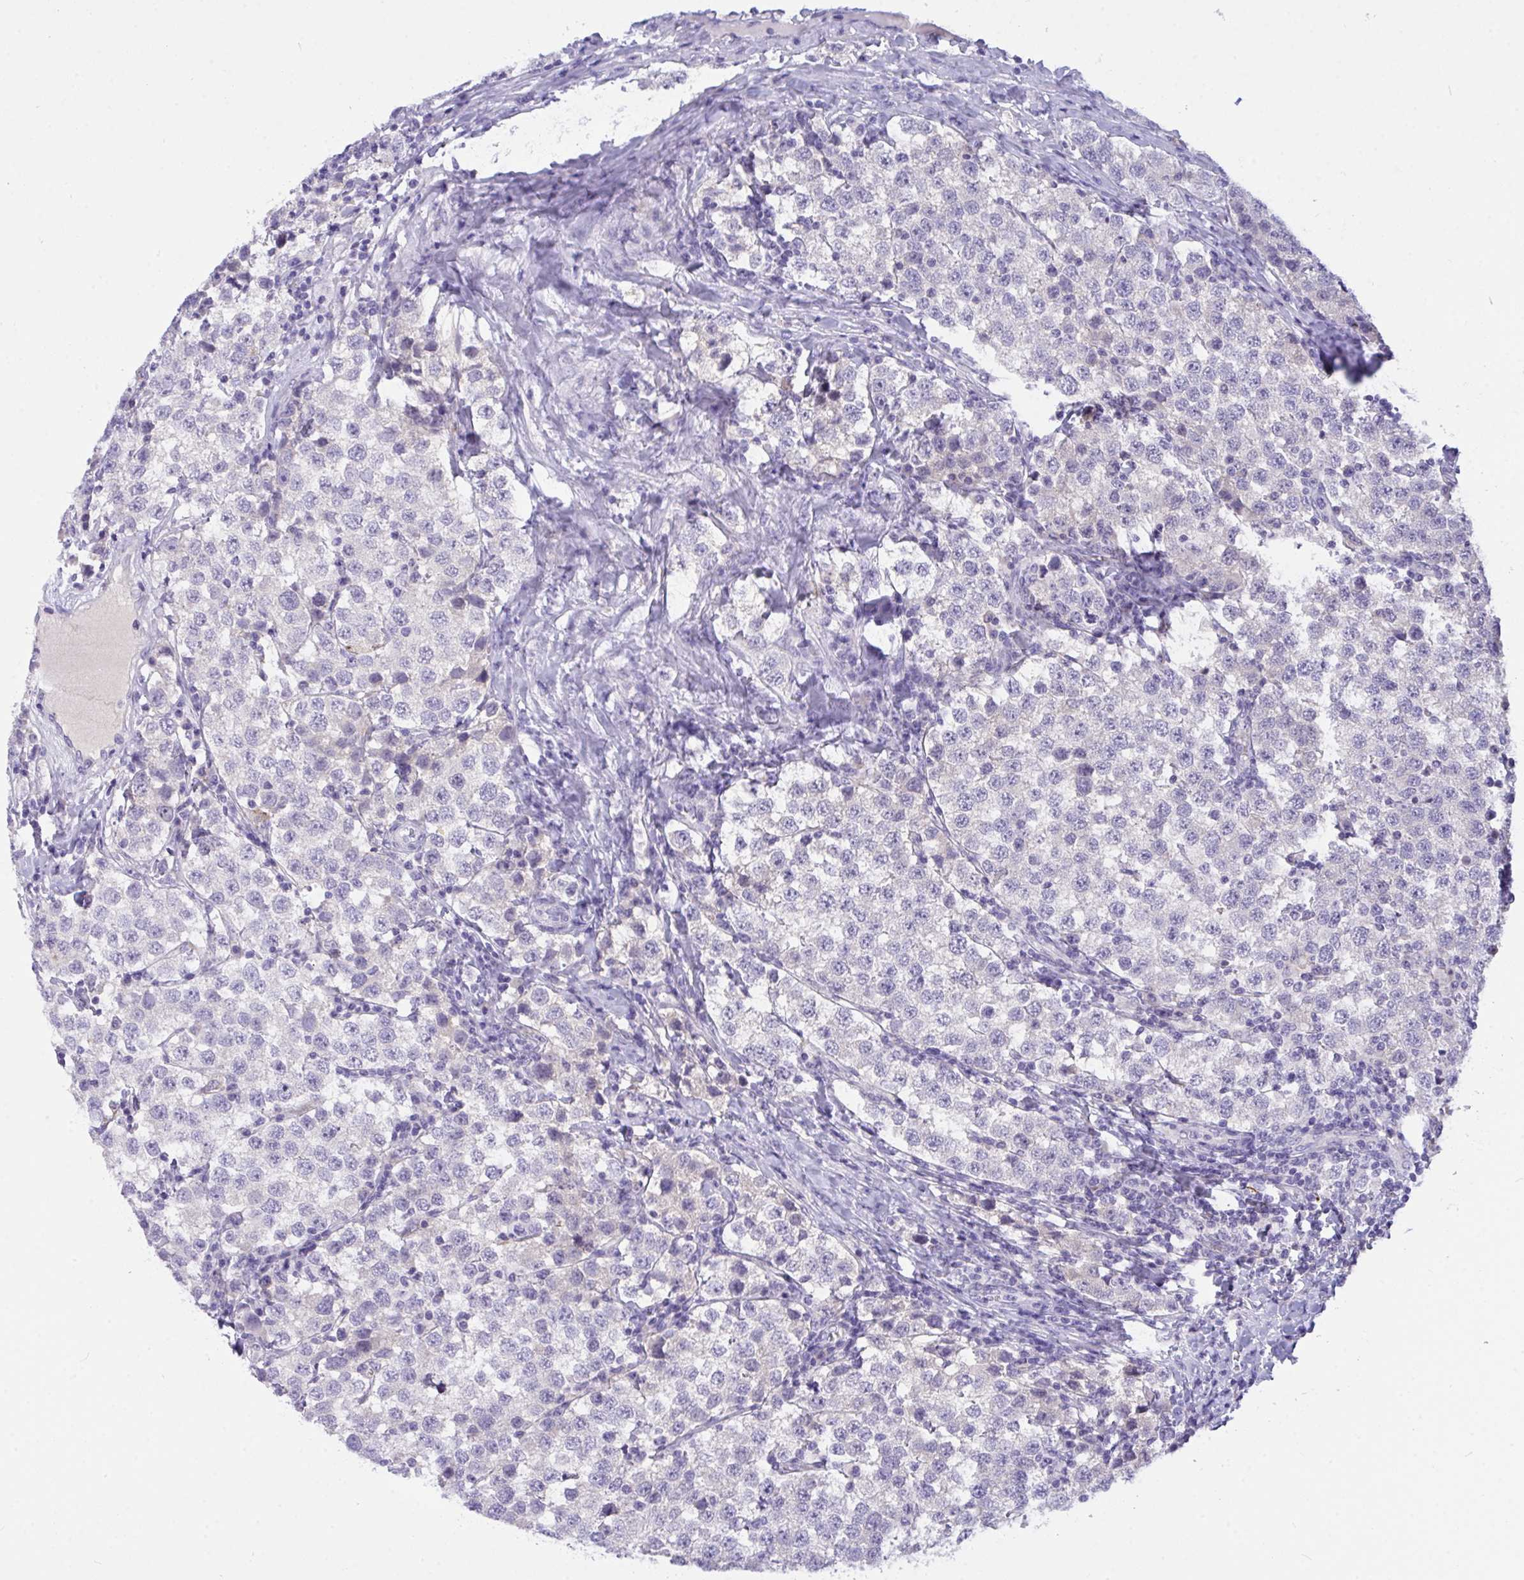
{"staining": {"intensity": "negative", "quantity": "none", "location": "none"}, "tissue": "testis cancer", "cell_type": "Tumor cells", "image_type": "cancer", "snomed": [{"axis": "morphology", "description": "Seminoma, NOS"}, {"axis": "topography", "description": "Testis"}], "caption": "Tumor cells show no significant protein staining in testis cancer (seminoma). (DAB IHC with hematoxylin counter stain).", "gene": "SEMA6B", "patient": {"sex": "male", "age": 34}}